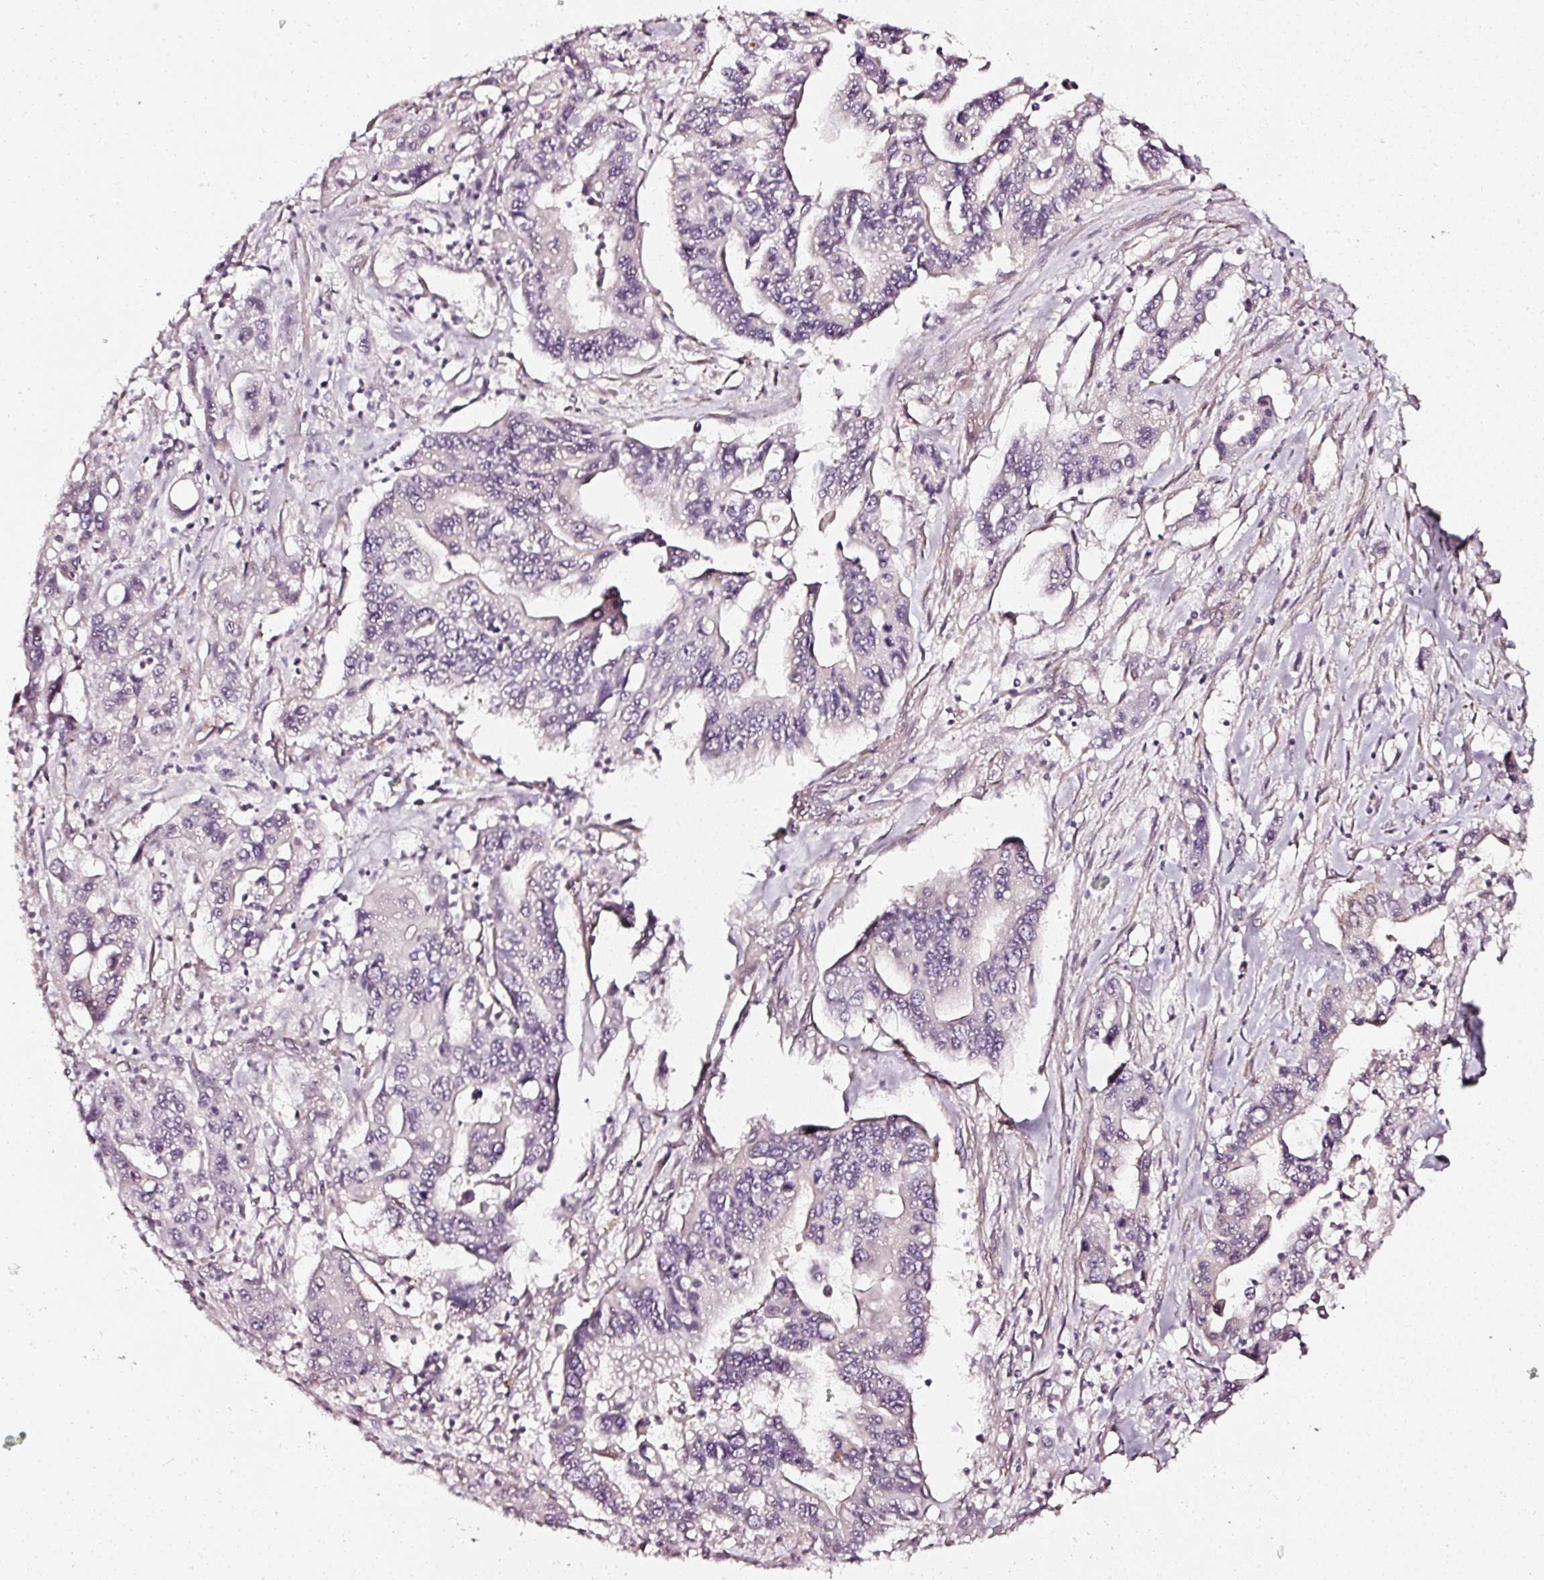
{"staining": {"intensity": "negative", "quantity": "none", "location": "none"}, "tissue": "pancreatic cancer", "cell_type": "Tumor cells", "image_type": "cancer", "snomed": [{"axis": "morphology", "description": "Adenocarcinoma, NOS"}, {"axis": "topography", "description": "Pancreas"}], "caption": "The immunohistochemistry histopathology image has no significant positivity in tumor cells of pancreatic cancer tissue. (Stains: DAB IHC with hematoxylin counter stain, Microscopy: brightfield microscopy at high magnification).", "gene": "ASMTL", "patient": {"sex": "male", "age": 62}}